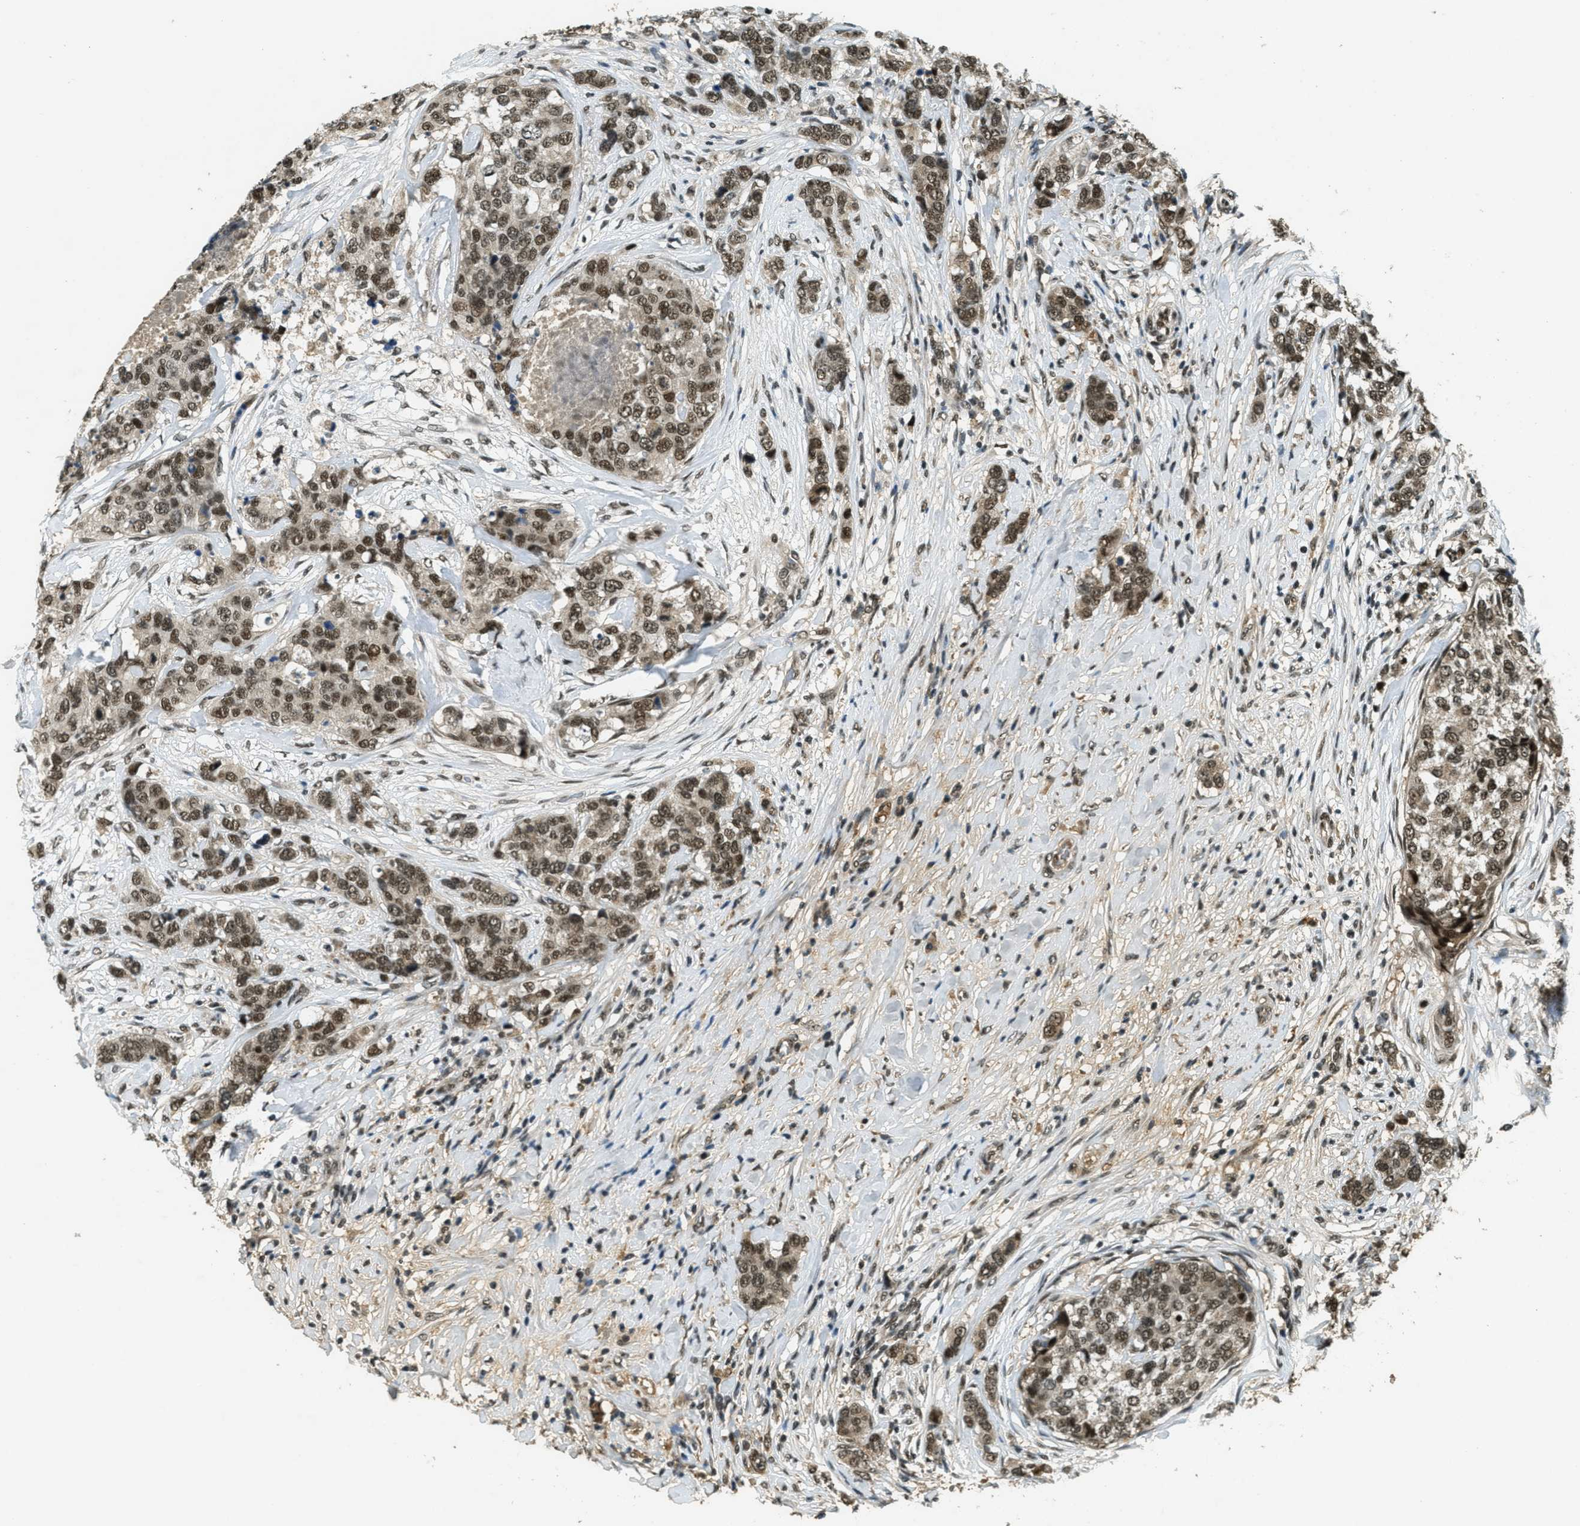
{"staining": {"intensity": "strong", "quantity": ">75%", "location": "nuclear"}, "tissue": "breast cancer", "cell_type": "Tumor cells", "image_type": "cancer", "snomed": [{"axis": "morphology", "description": "Lobular carcinoma"}, {"axis": "topography", "description": "Breast"}], "caption": "The photomicrograph reveals a brown stain indicating the presence of a protein in the nuclear of tumor cells in lobular carcinoma (breast).", "gene": "ZNF148", "patient": {"sex": "female", "age": 59}}